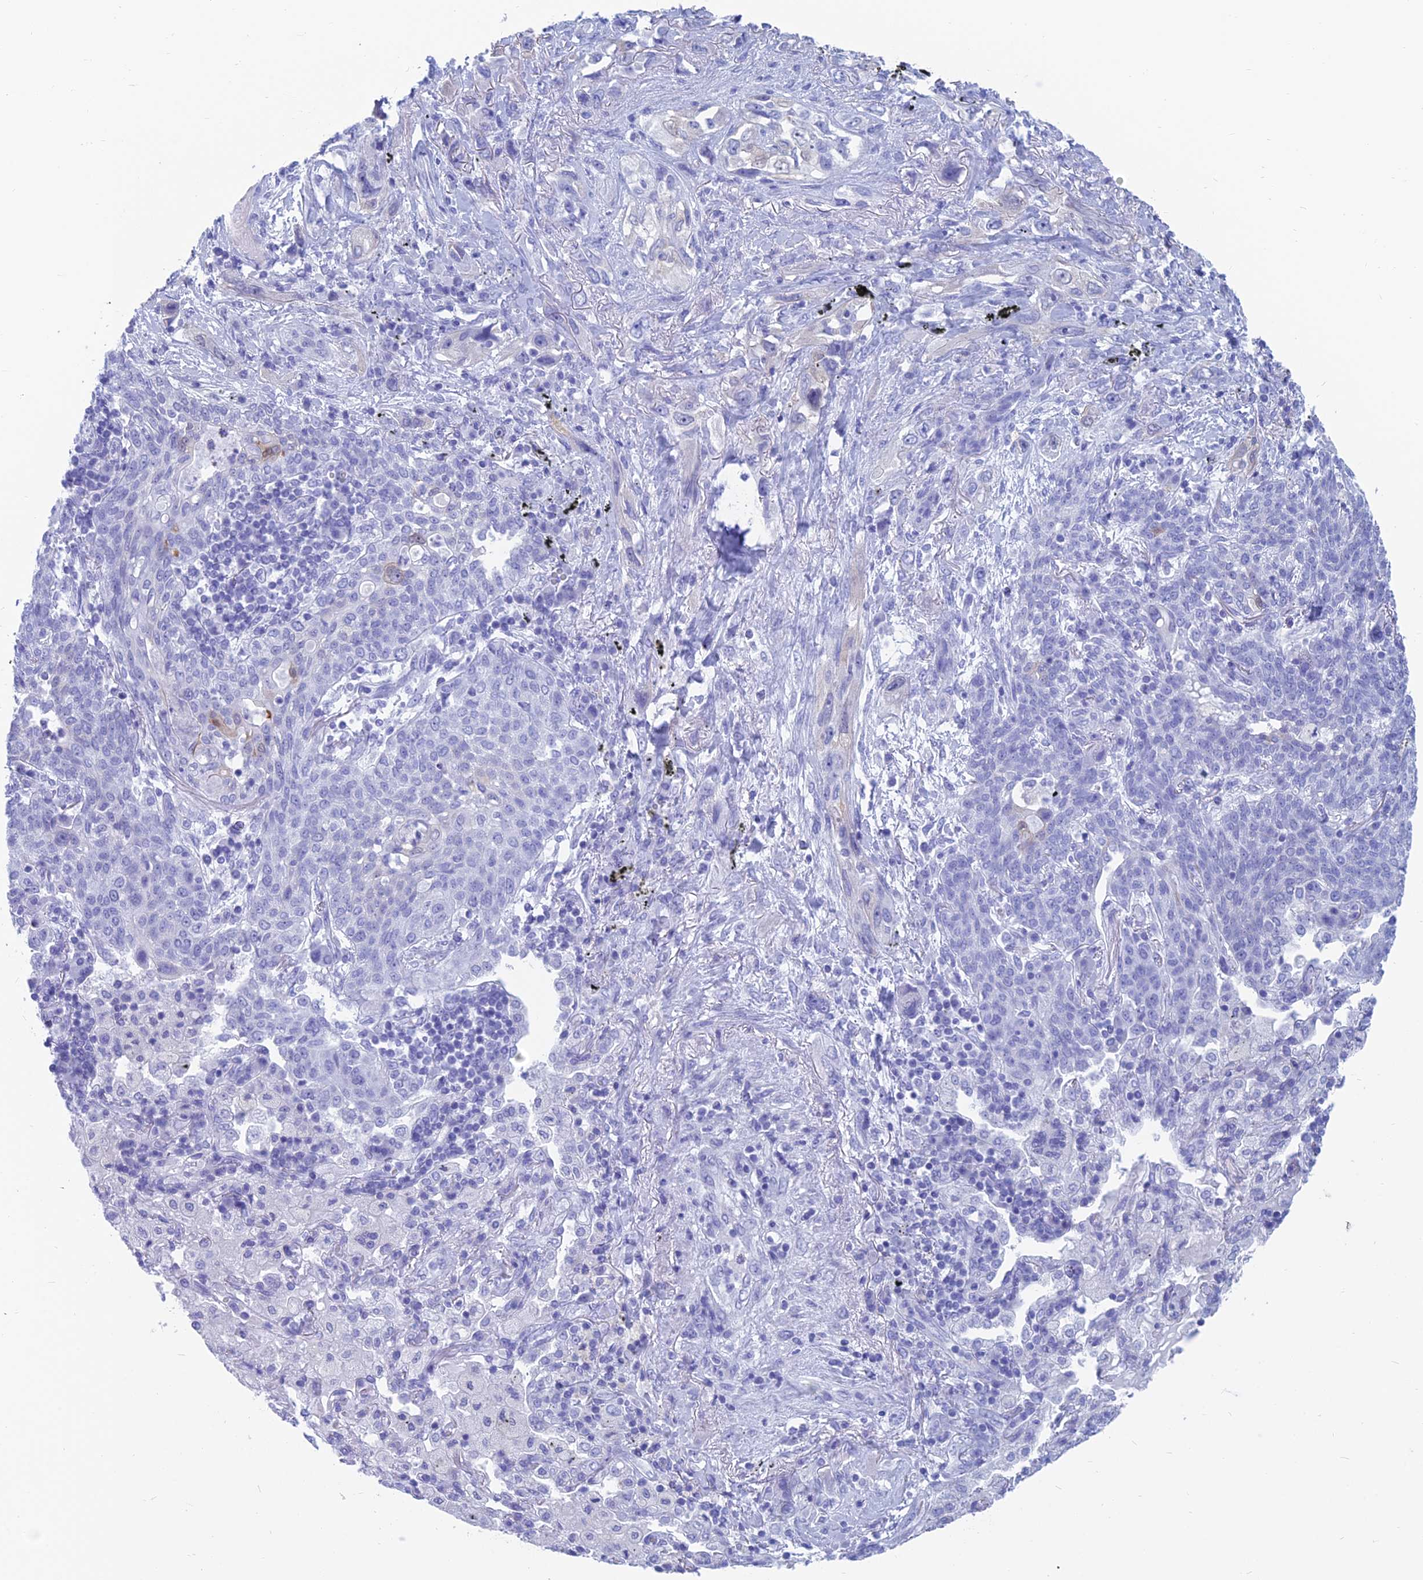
{"staining": {"intensity": "negative", "quantity": "none", "location": "none"}, "tissue": "lung cancer", "cell_type": "Tumor cells", "image_type": "cancer", "snomed": [{"axis": "morphology", "description": "Squamous cell carcinoma, NOS"}, {"axis": "topography", "description": "Lung"}], "caption": "IHC of lung cancer (squamous cell carcinoma) demonstrates no positivity in tumor cells. The staining is performed using DAB brown chromogen with nuclei counter-stained in using hematoxylin.", "gene": "CAPS", "patient": {"sex": "female", "age": 70}}